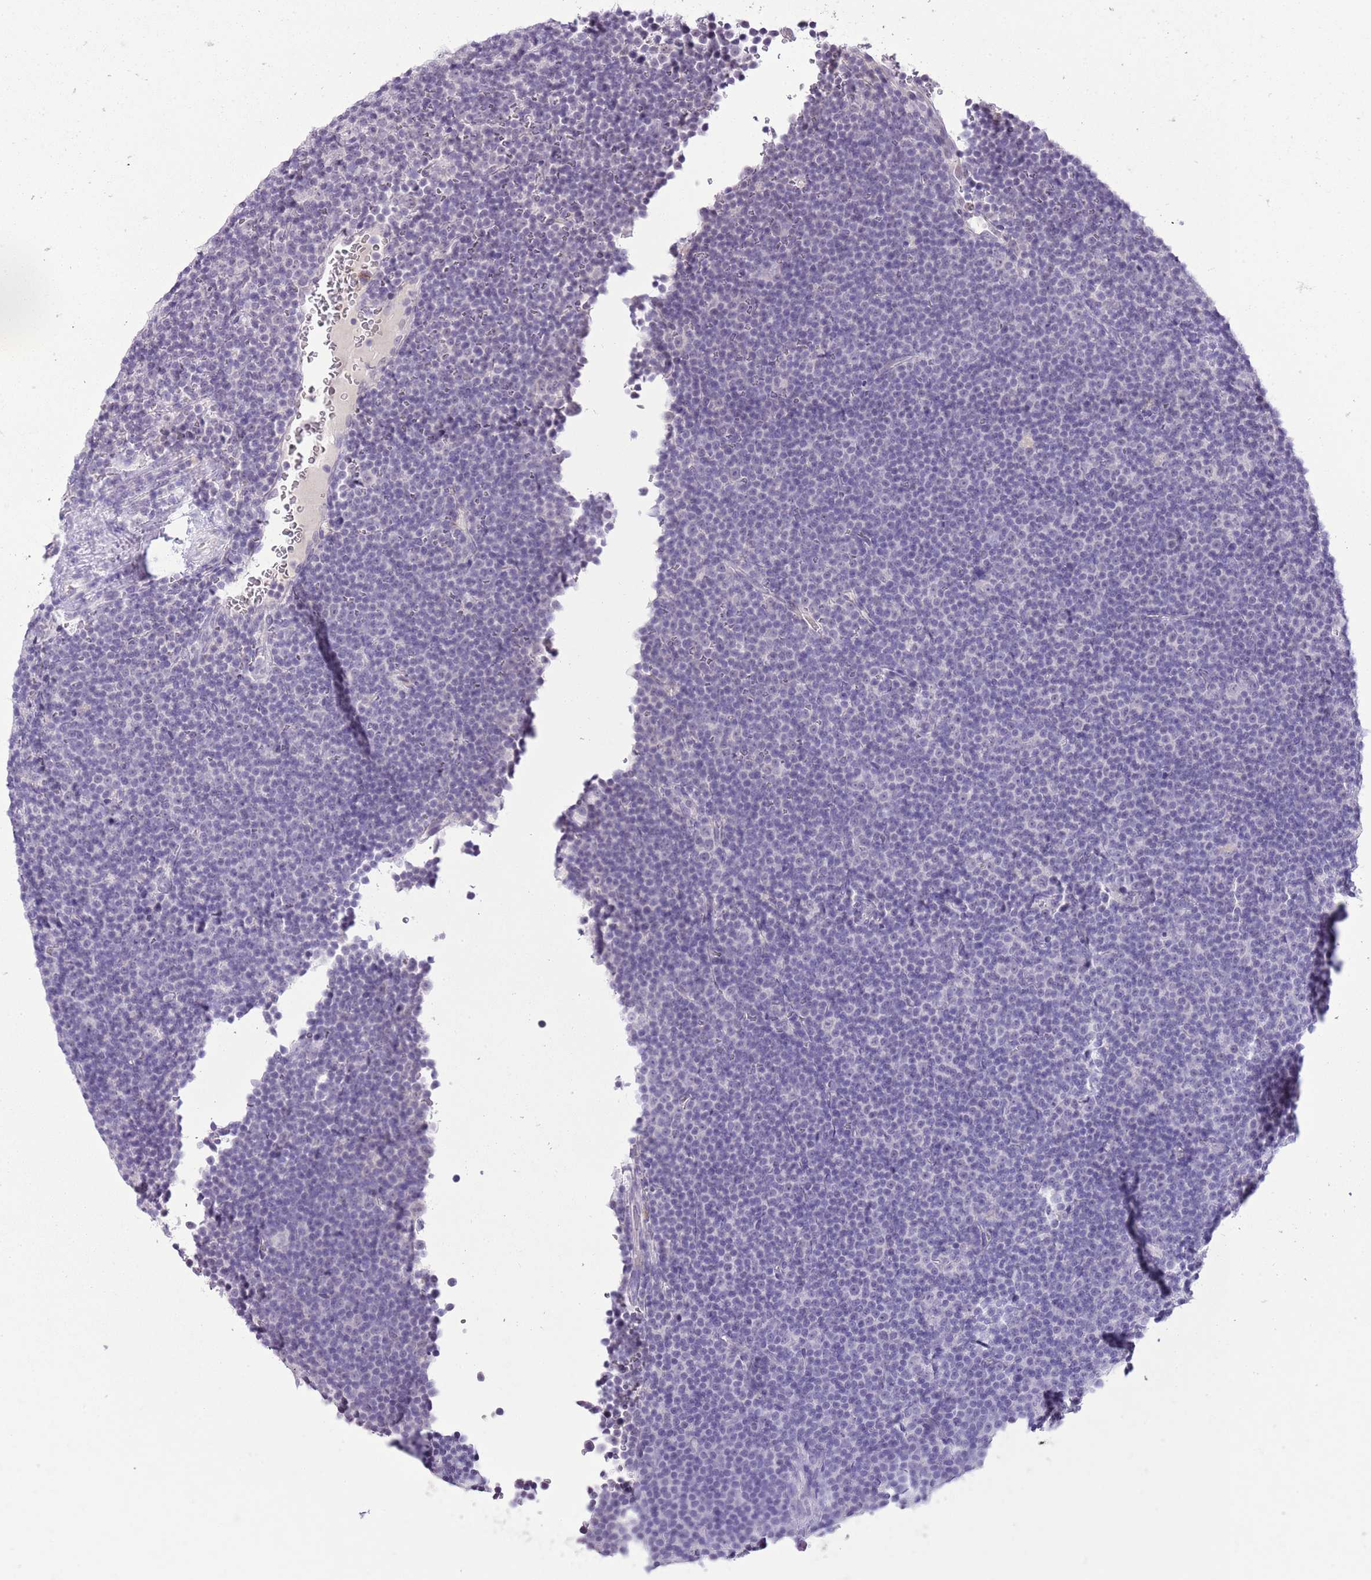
{"staining": {"intensity": "negative", "quantity": "none", "location": "none"}, "tissue": "lymphoma", "cell_type": "Tumor cells", "image_type": "cancer", "snomed": [{"axis": "morphology", "description": "Malignant lymphoma, non-Hodgkin's type, Low grade"}, {"axis": "topography", "description": "Lymph node"}], "caption": "An immunohistochemistry (IHC) histopathology image of malignant lymphoma, non-Hodgkin's type (low-grade) is shown. There is no staining in tumor cells of malignant lymphoma, non-Hodgkin's type (low-grade).", "gene": "MIDN", "patient": {"sex": "female", "age": 67}}